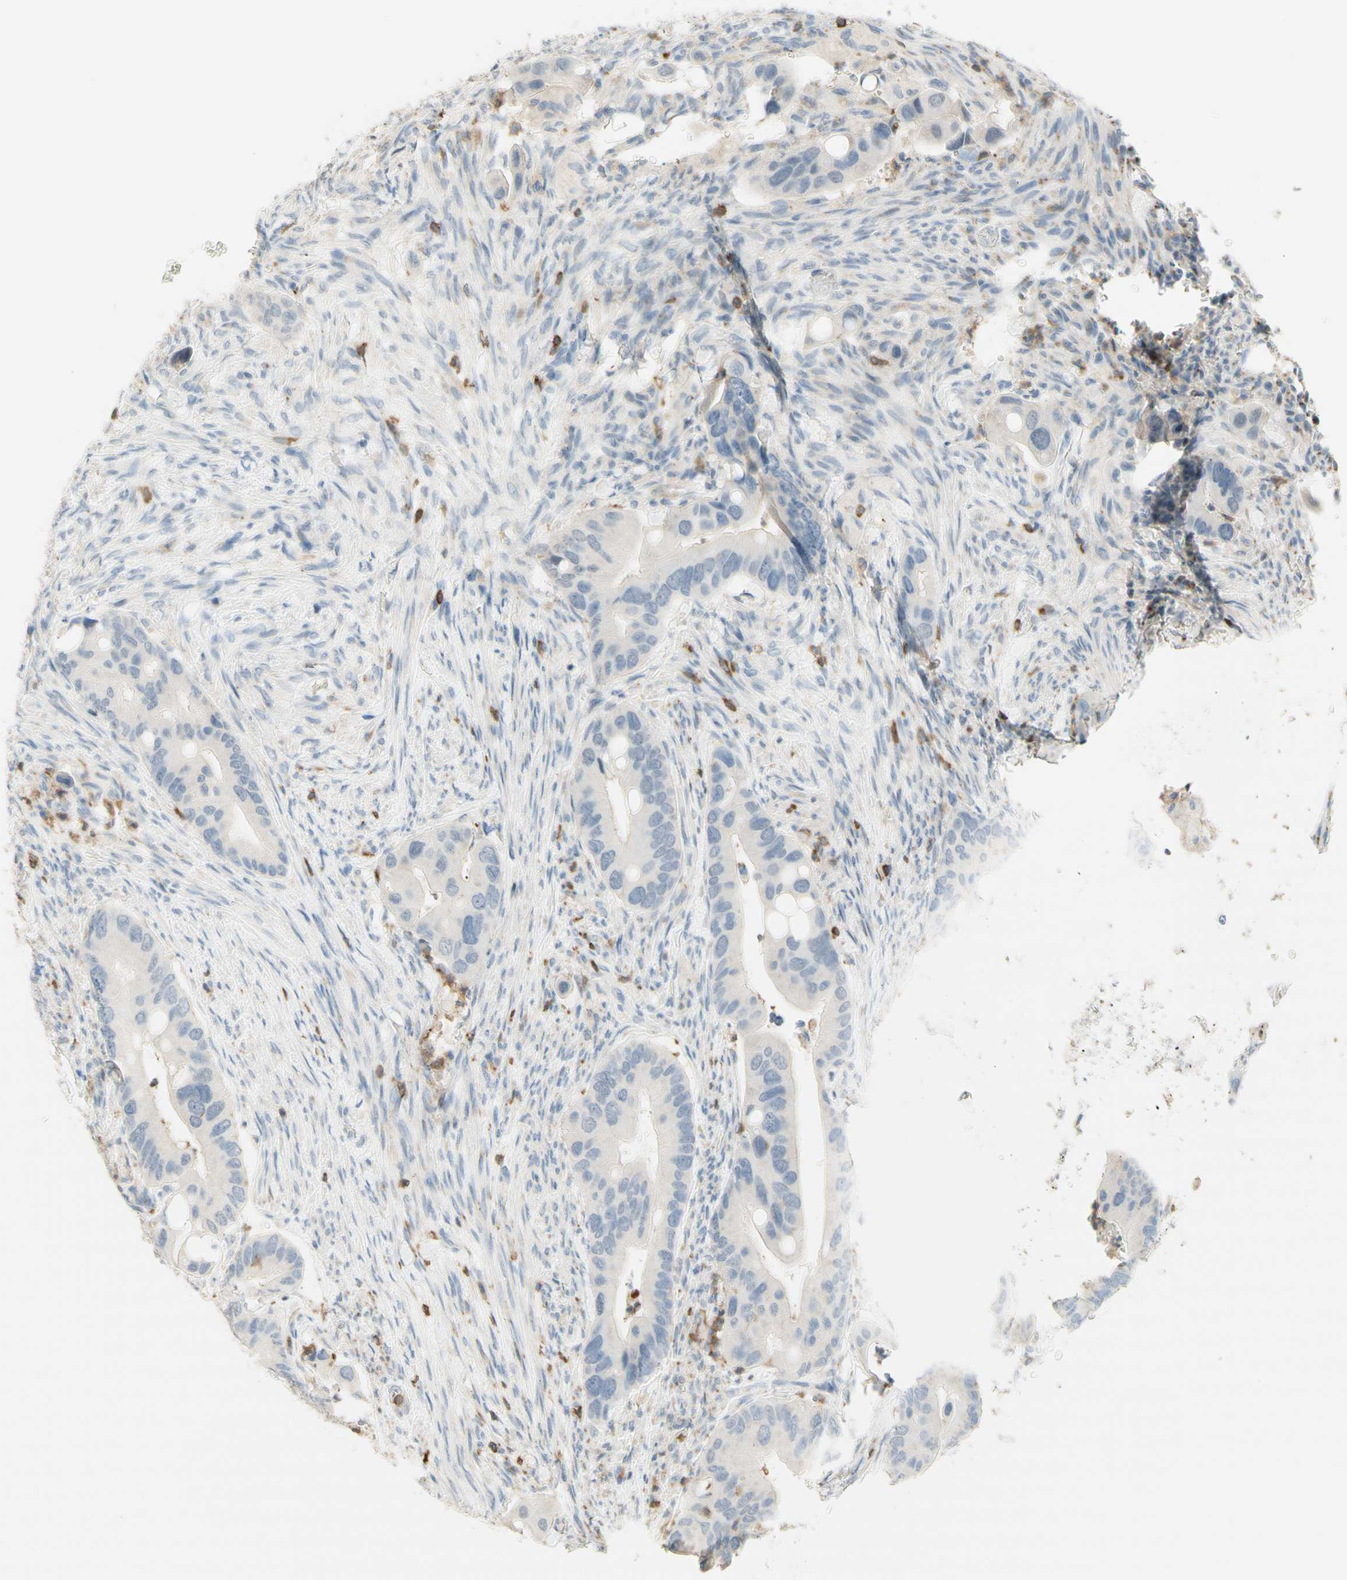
{"staining": {"intensity": "negative", "quantity": "none", "location": "none"}, "tissue": "colorectal cancer", "cell_type": "Tumor cells", "image_type": "cancer", "snomed": [{"axis": "morphology", "description": "Adenocarcinoma, NOS"}, {"axis": "topography", "description": "Rectum"}], "caption": "DAB immunohistochemical staining of colorectal cancer shows no significant staining in tumor cells.", "gene": "SPINK6", "patient": {"sex": "female", "age": 57}}